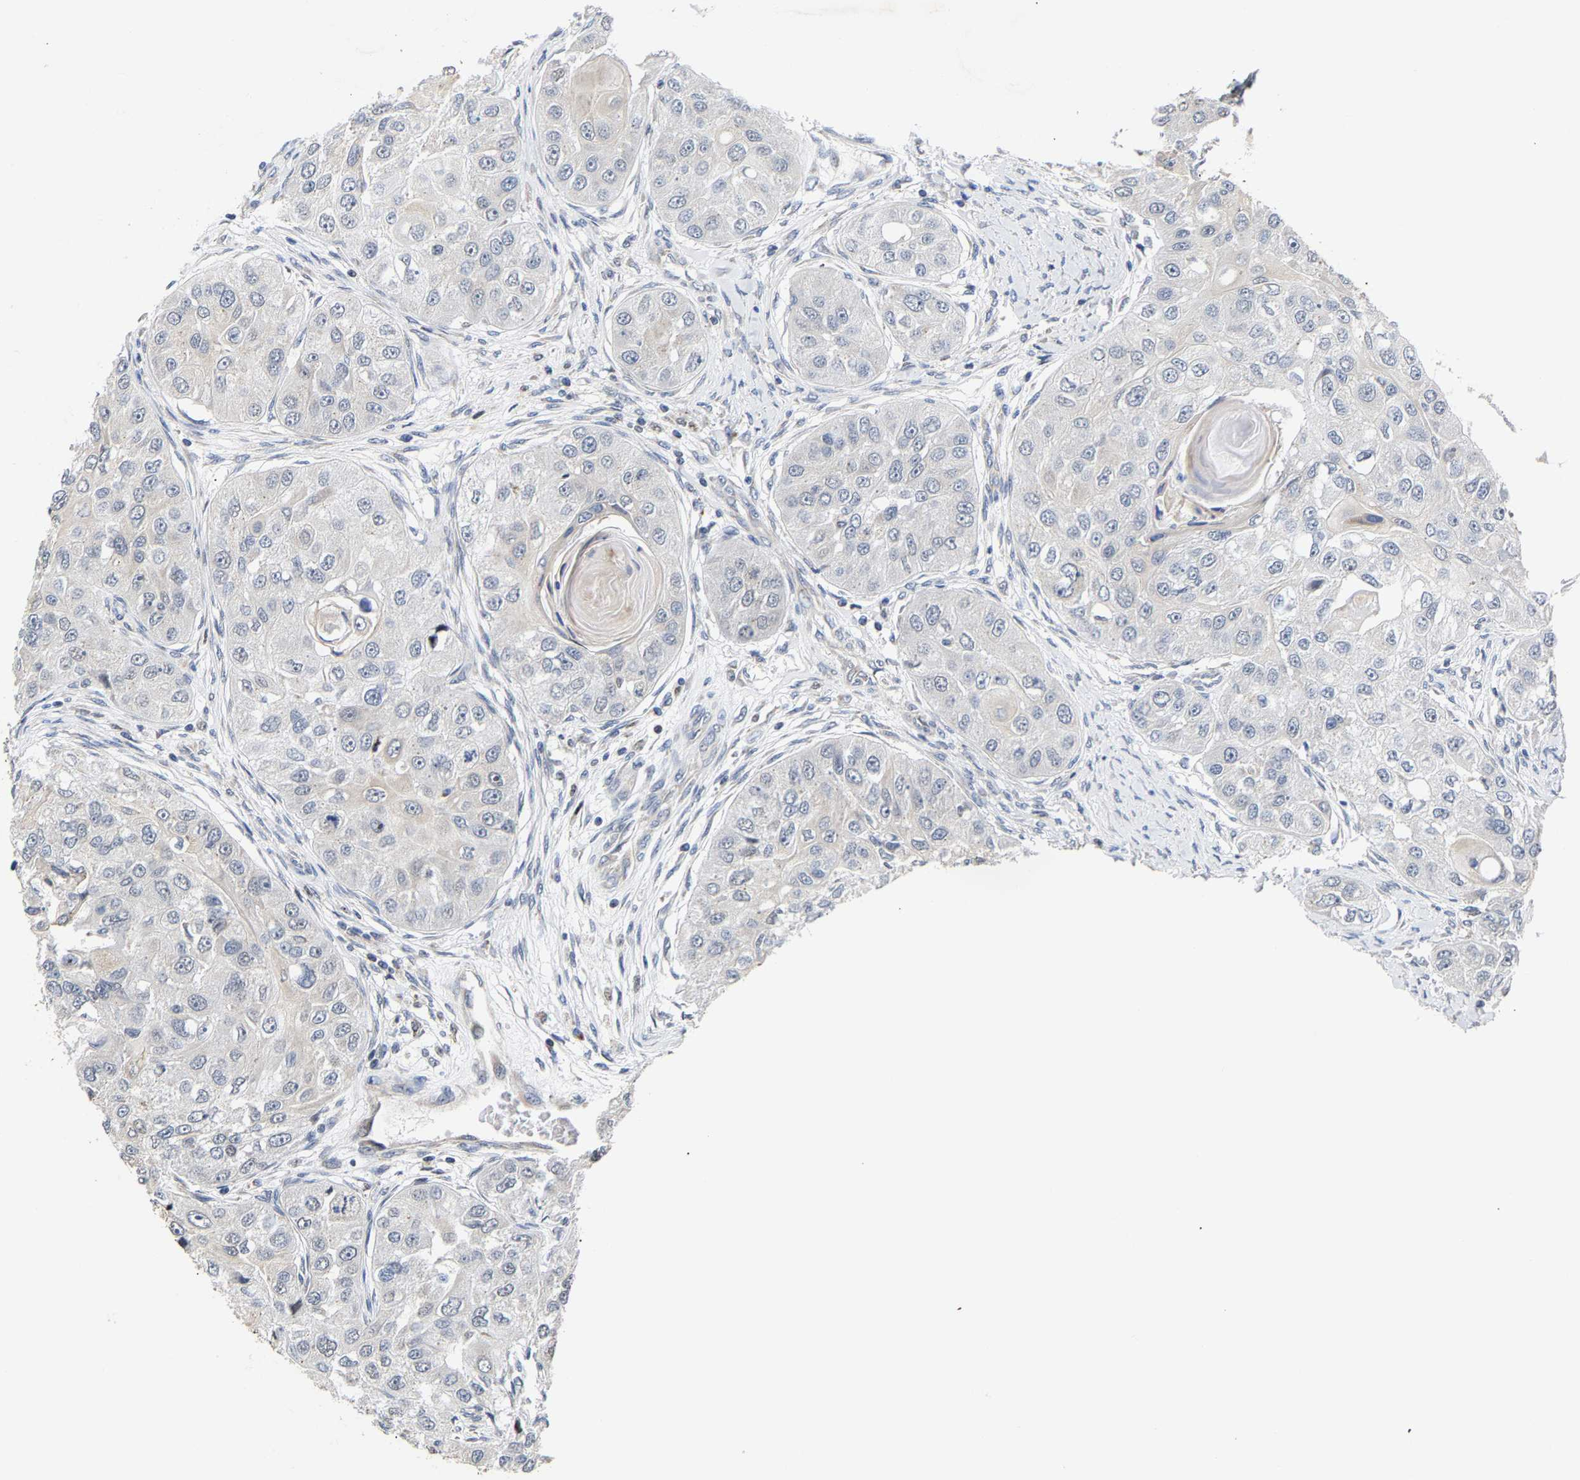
{"staining": {"intensity": "negative", "quantity": "none", "location": "none"}, "tissue": "head and neck cancer", "cell_type": "Tumor cells", "image_type": "cancer", "snomed": [{"axis": "morphology", "description": "Normal tissue, NOS"}, {"axis": "morphology", "description": "Squamous cell carcinoma, NOS"}, {"axis": "topography", "description": "Skeletal muscle"}, {"axis": "topography", "description": "Head-Neck"}], "caption": "Head and neck cancer stained for a protein using immunohistochemistry displays no expression tumor cells.", "gene": "PCNT", "patient": {"sex": "male", "age": 51}}